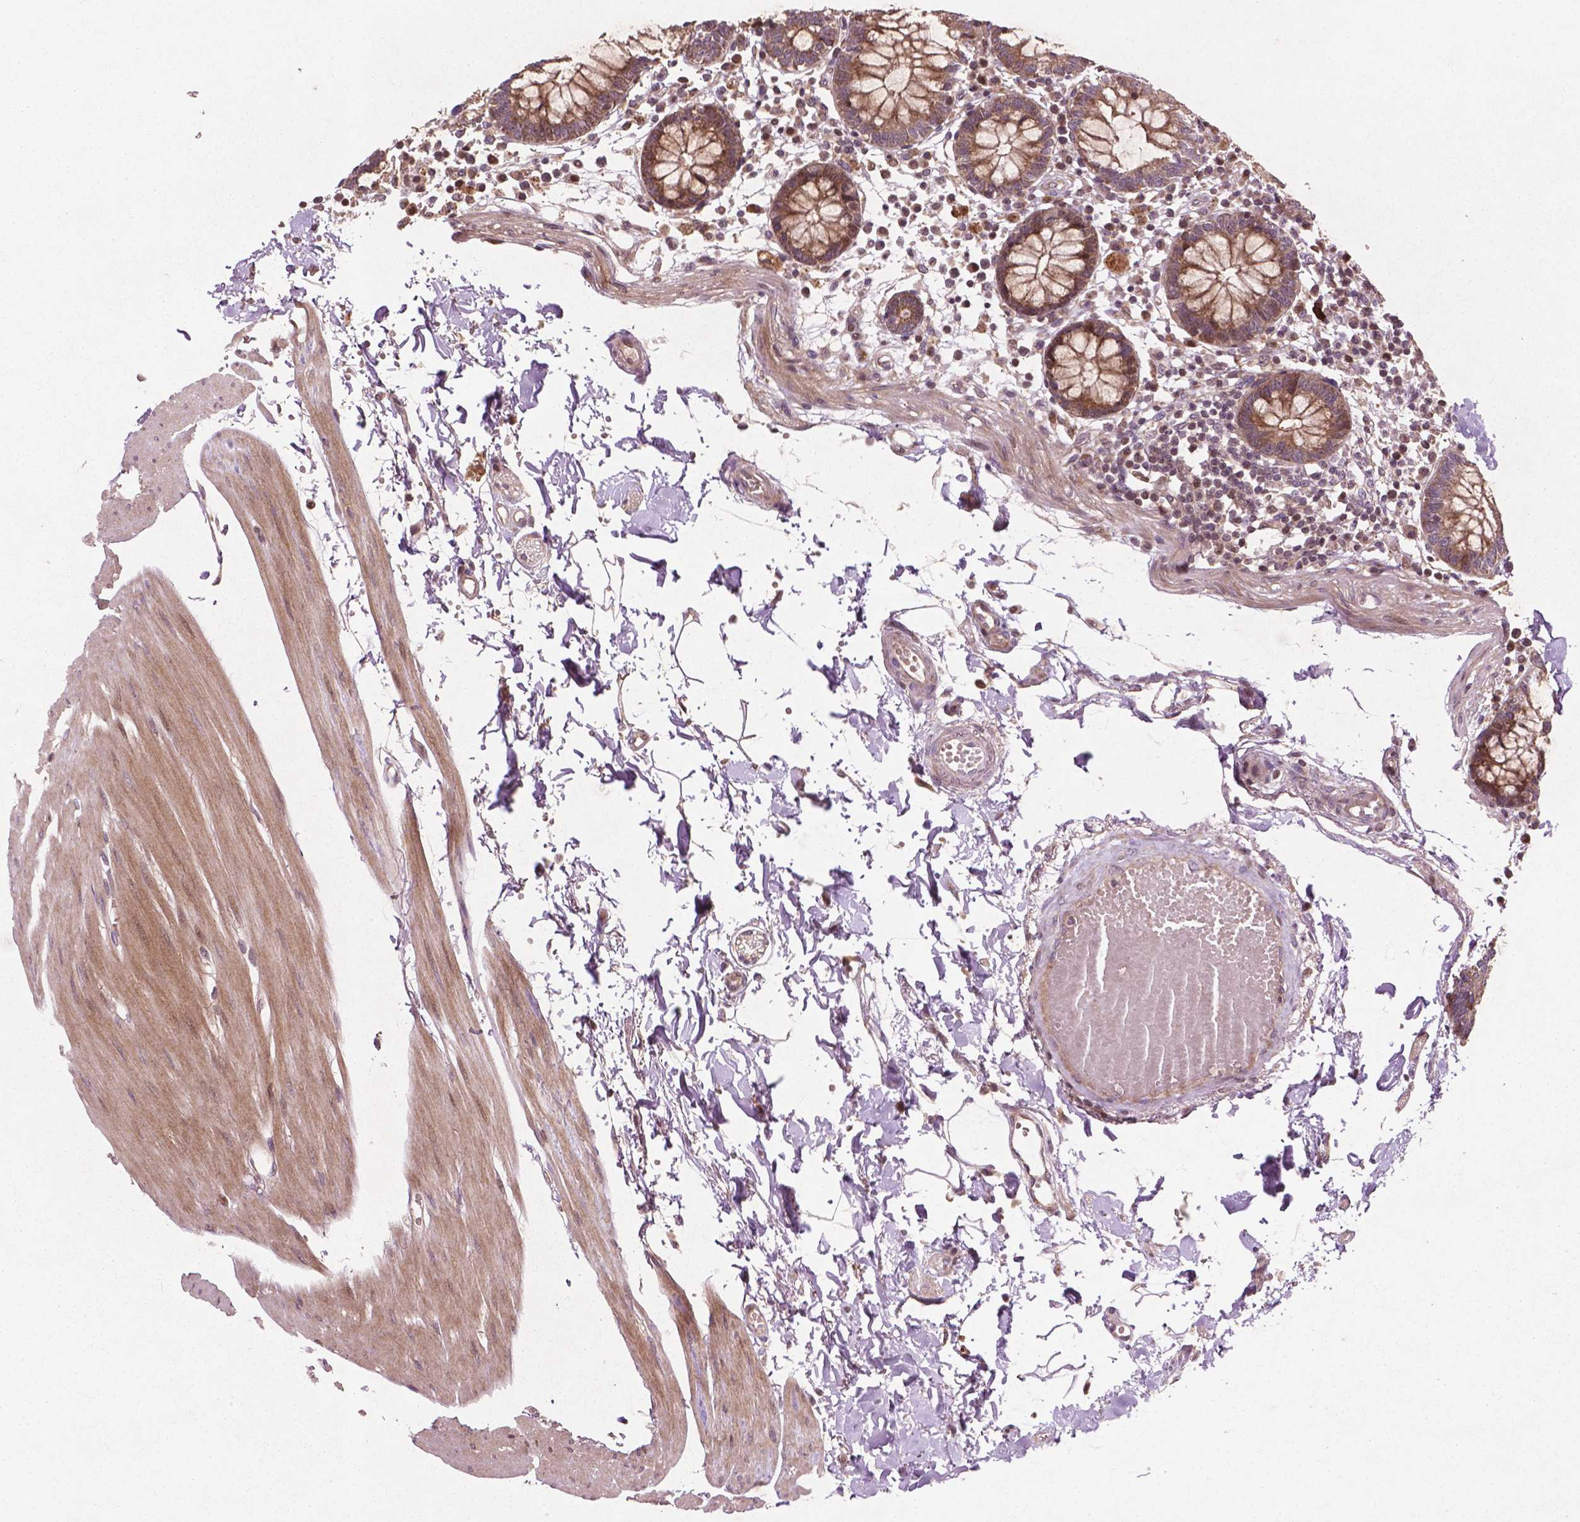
{"staining": {"intensity": "weak", "quantity": ">75%", "location": "cytoplasmic/membranous"}, "tissue": "colon", "cell_type": "Endothelial cells", "image_type": "normal", "snomed": [{"axis": "morphology", "description": "Normal tissue, NOS"}, {"axis": "morphology", "description": "Adenocarcinoma, NOS"}, {"axis": "topography", "description": "Colon"}], "caption": "Immunohistochemical staining of unremarkable human colon demonstrates >75% levels of weak cytoplasmic/membranous protein positivity in approximately >75% of endothelial cells. The protein is stained brown, and the nuclei are stained in blue (DAB (3,3'-diaminobenzidine) IHC with brightfield microscopy, high magnification).", "gene": "B3GALNT2", "patient": {"sex": "male", "age": 83}}